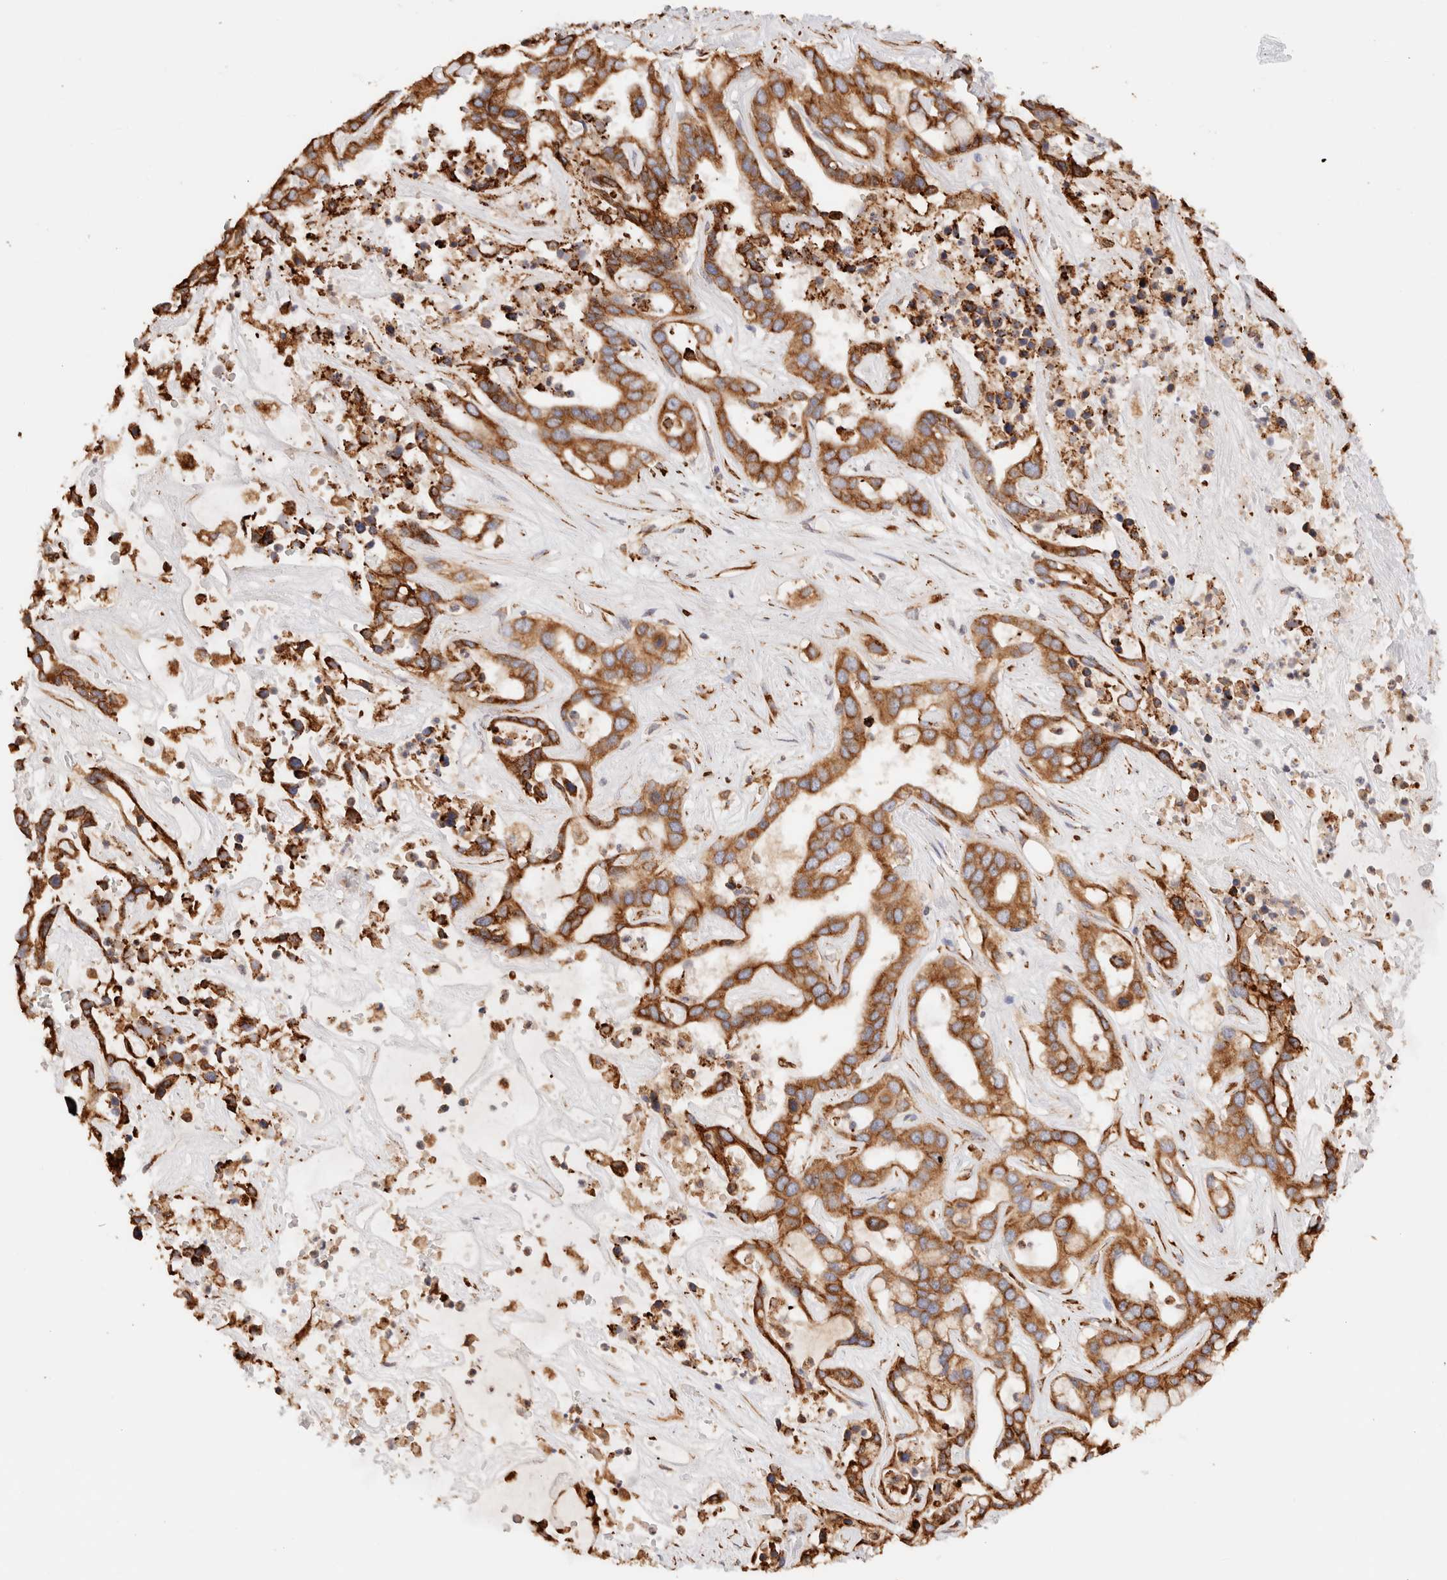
{"staining": {"intensity": "moderate", "quantity": ">75%", "location": "cytoplasmic/membranous"}, "tissue": "liver cancer", "cell_type": "Tumor cells", "image_type": "cancer", "snomed": [{"axis": "morphology", "description": "Cholangiocarcinoma"}, {"axis": "topography", "description": "Liver"}], "caption": "A brown stain shows moderate cytoplasmic/membranous expression of a protein in human liver cholangiocarcinoma tumor cells.", "gene": "FER", "patient": {"sex": "female", "age": 65}}